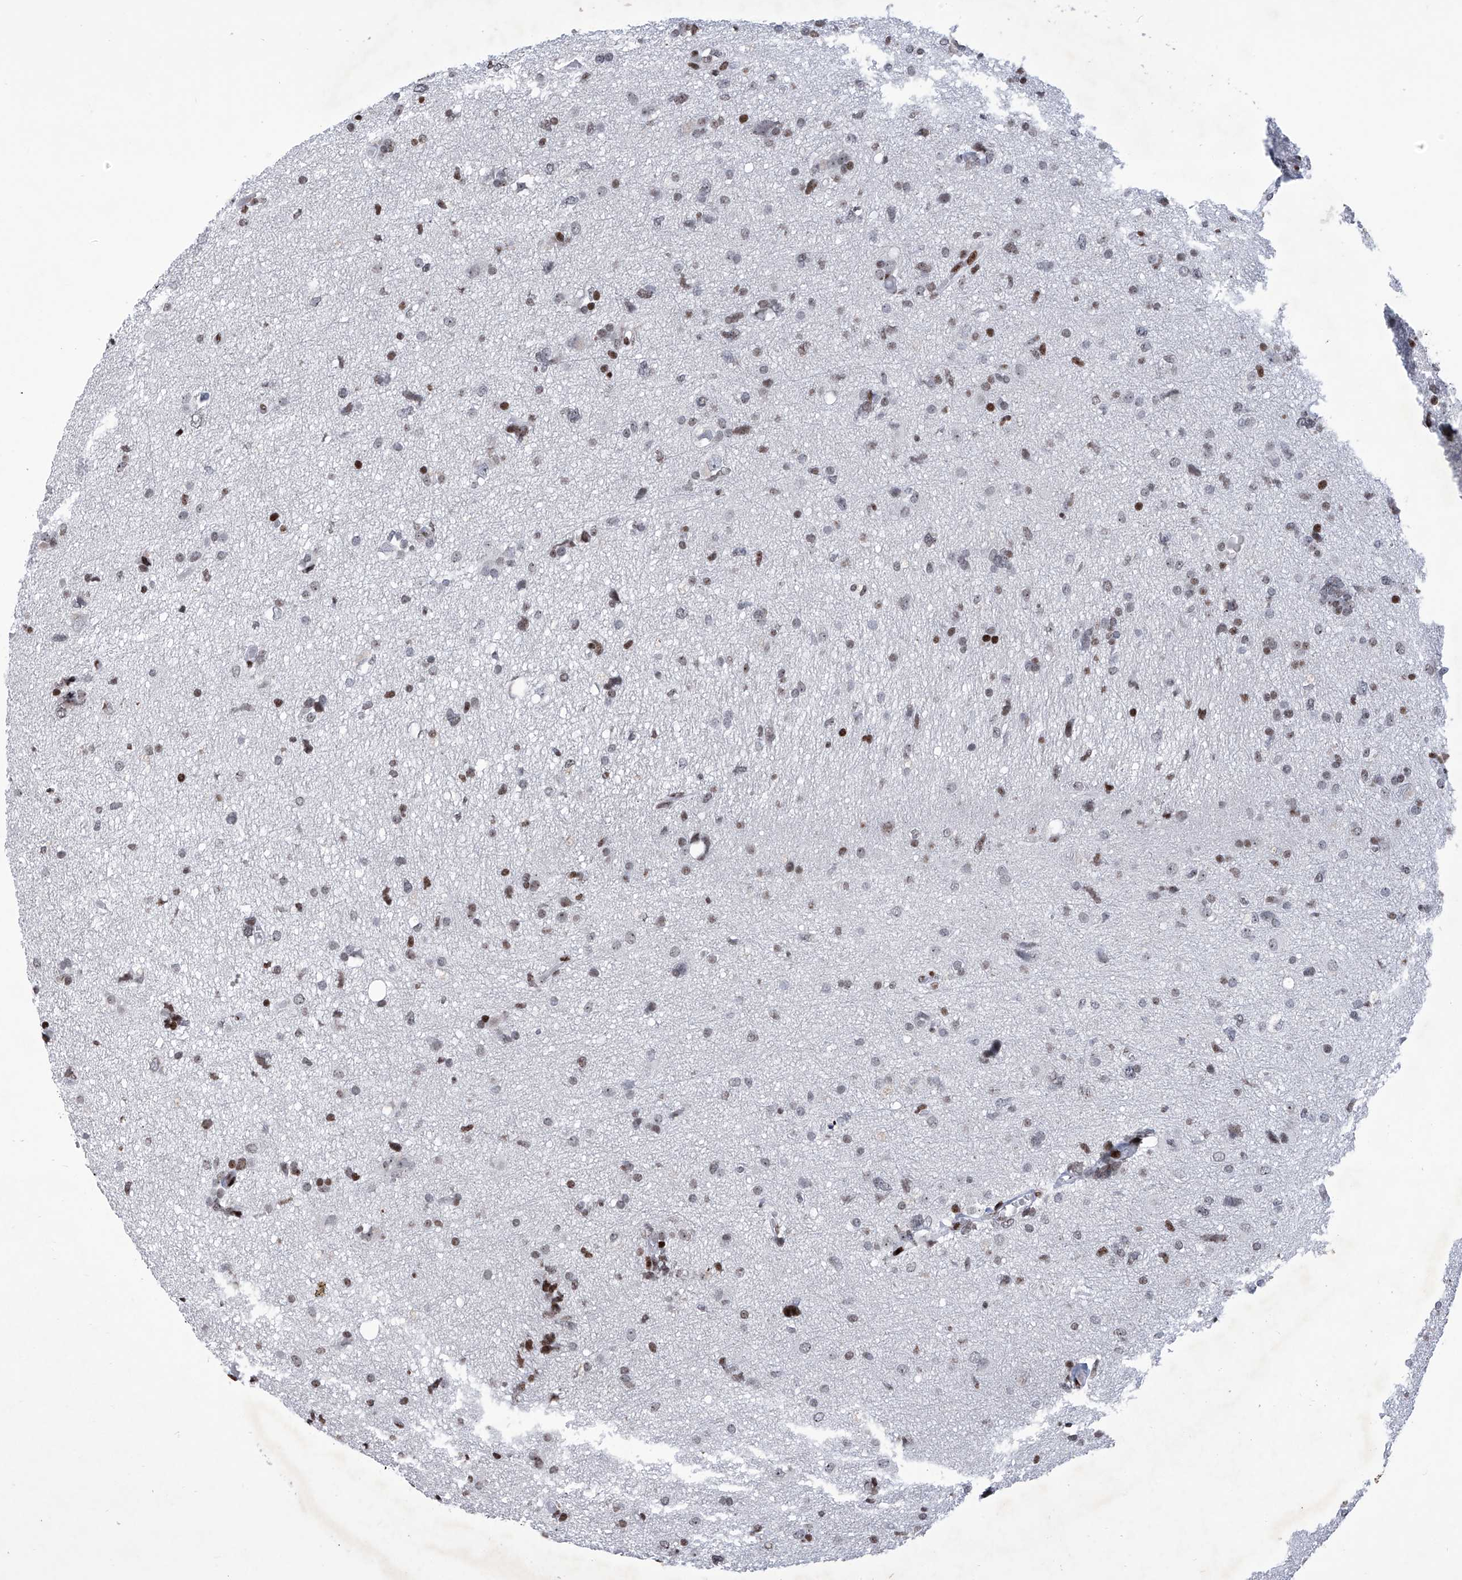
{"staining": {"intensity": "weak", "quantity": "<25%", "location": "nuclear"}, "tissue": "glioma", "cell_type": "Tumor cells", "image_type": "cancer", "snomed": [{"axis": "morphology", "description": "Glioma, malignant, High grade"}, {"axis": "topography", "description": "Brain"}], "caption": "Tumor cells show no significant protein staining in malignant high-grade glioma. (DAB (3,3'-diaminobenzidine) immunohistochemistry (IHC), high magnification).", "gene": "HEY2", "patient": {"sex": "female", "age": 59}}